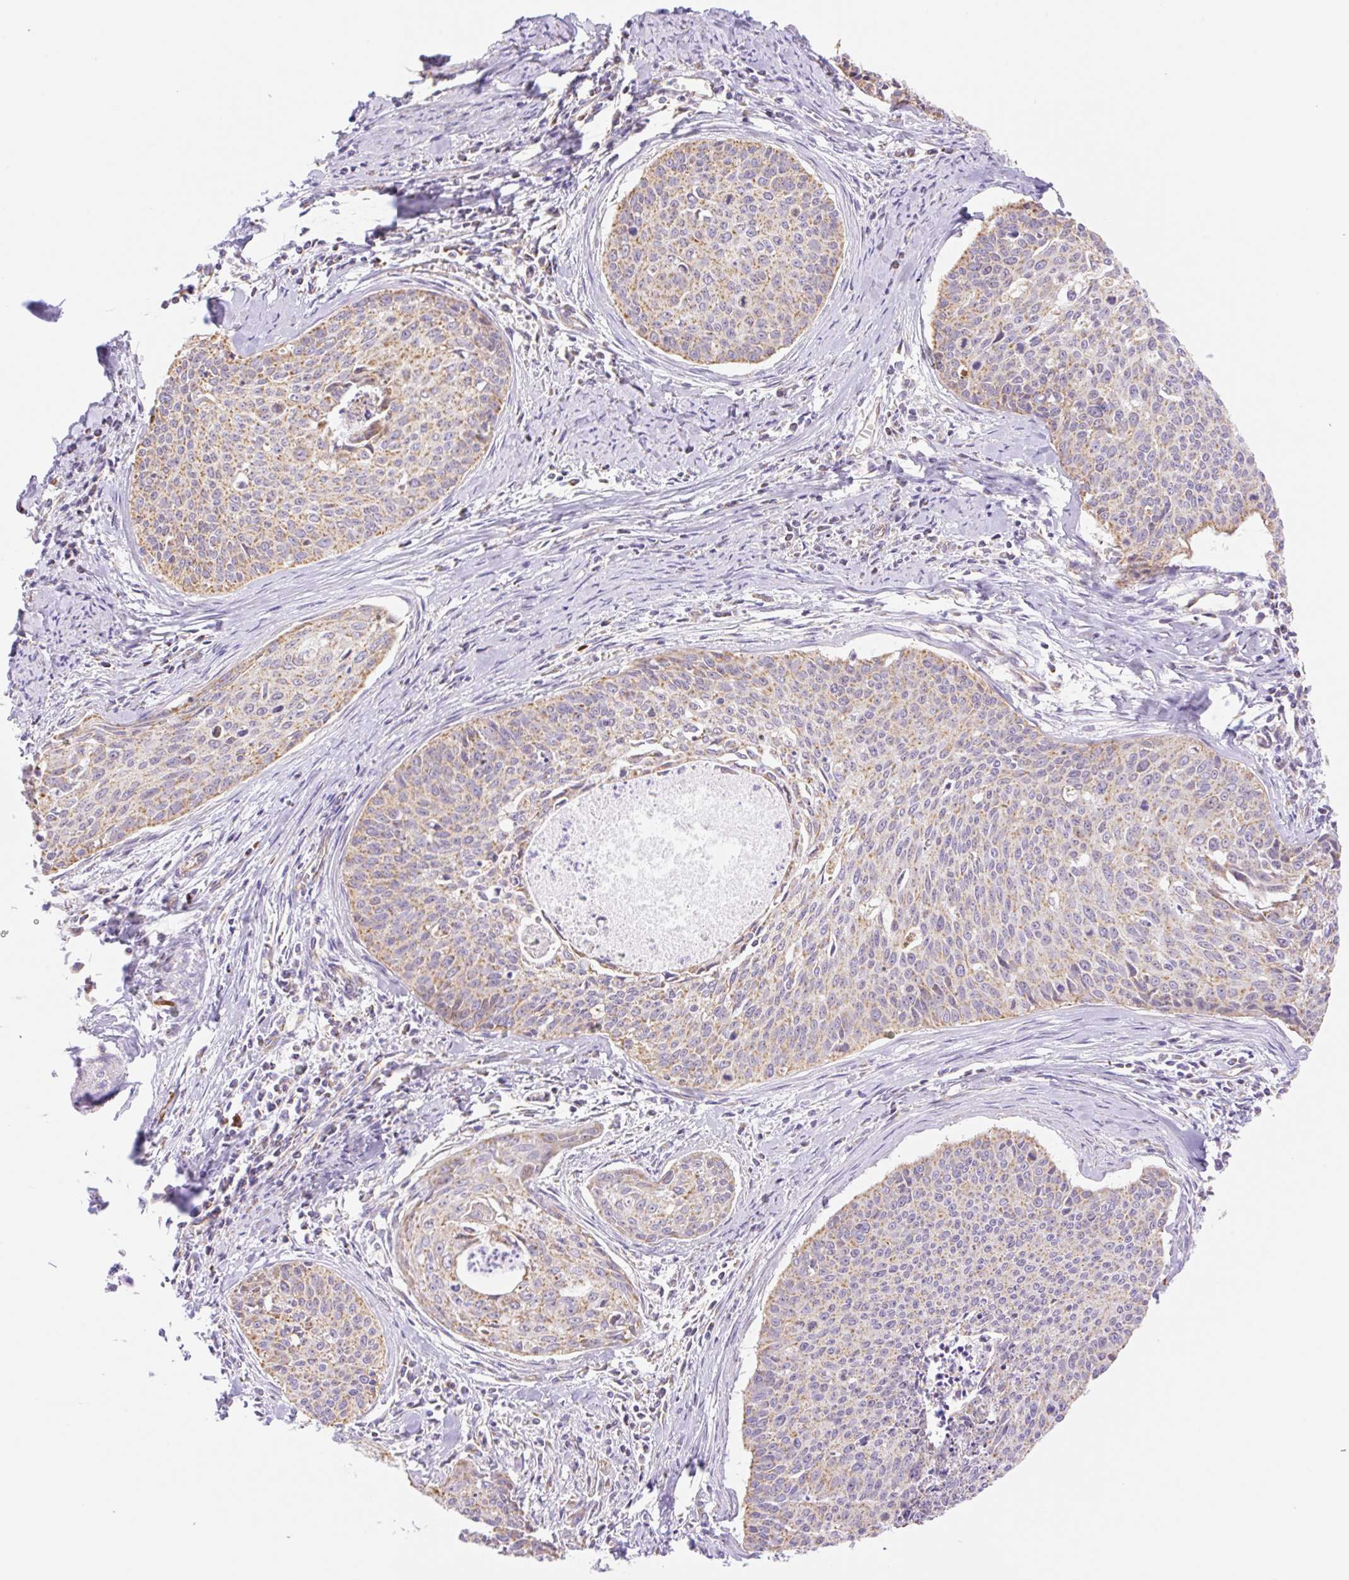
{"staining": {"intensity": "weak", "quantity": "25%-75%", "location": "cytoplasmic/membranous"}, "tissue": "cervical cancer", "cell_type": "Tumor cells", "image_type": "cancer", "snomed": [{"axis": "morphology", "description": "Squamous cell carcinoma, NOS"}, {"axis": "topography", "description": "Cervix"}], "caption": "Squamous cell carcinoma (cervical) stained for a protein displays weak cytoplasmic/membranous positivity in tumor cells.", "gene": "ESAM", "patient": {"sex": "female", "age": 55}}